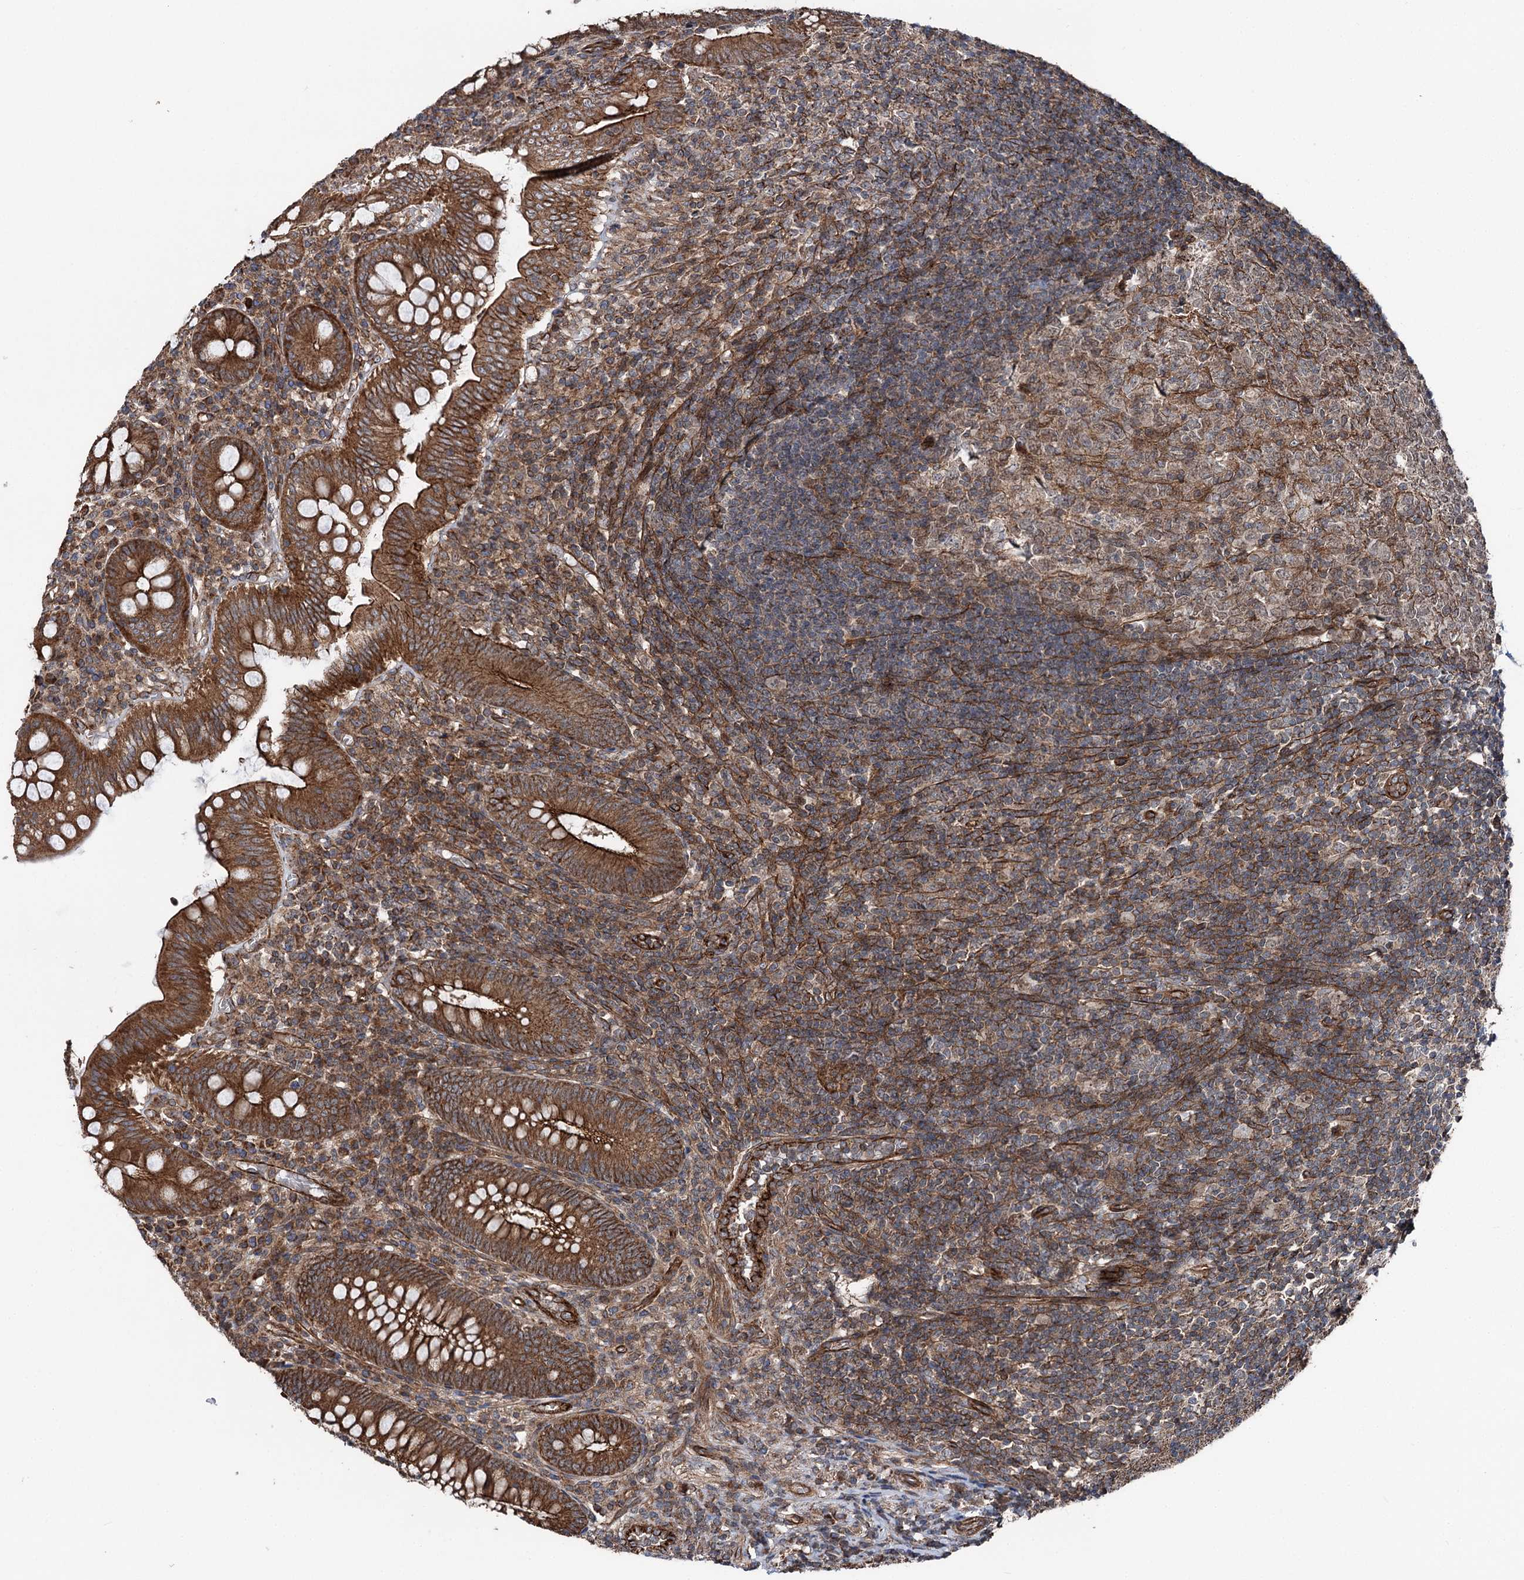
{"staining": {"intensity": "strong", "quantity": ">75%", "location": "cytoplasmic/membranous"}, "tissue": "appendix", "cell_type": "Glandular cells", "image_type": "normal", "snomed": [{"axis": "morphology", "description": "Normal tissue, NOS"}, {"axis": "topography", "description": "Appendix"}], "caption": "Appendix stained for a protein (brown) exhibits strong cytoplasmic/membranous positive expression in about >75% of glandular cells.", "gene": "ITFG2", "patient": {"sex": "male", "age": 14}}